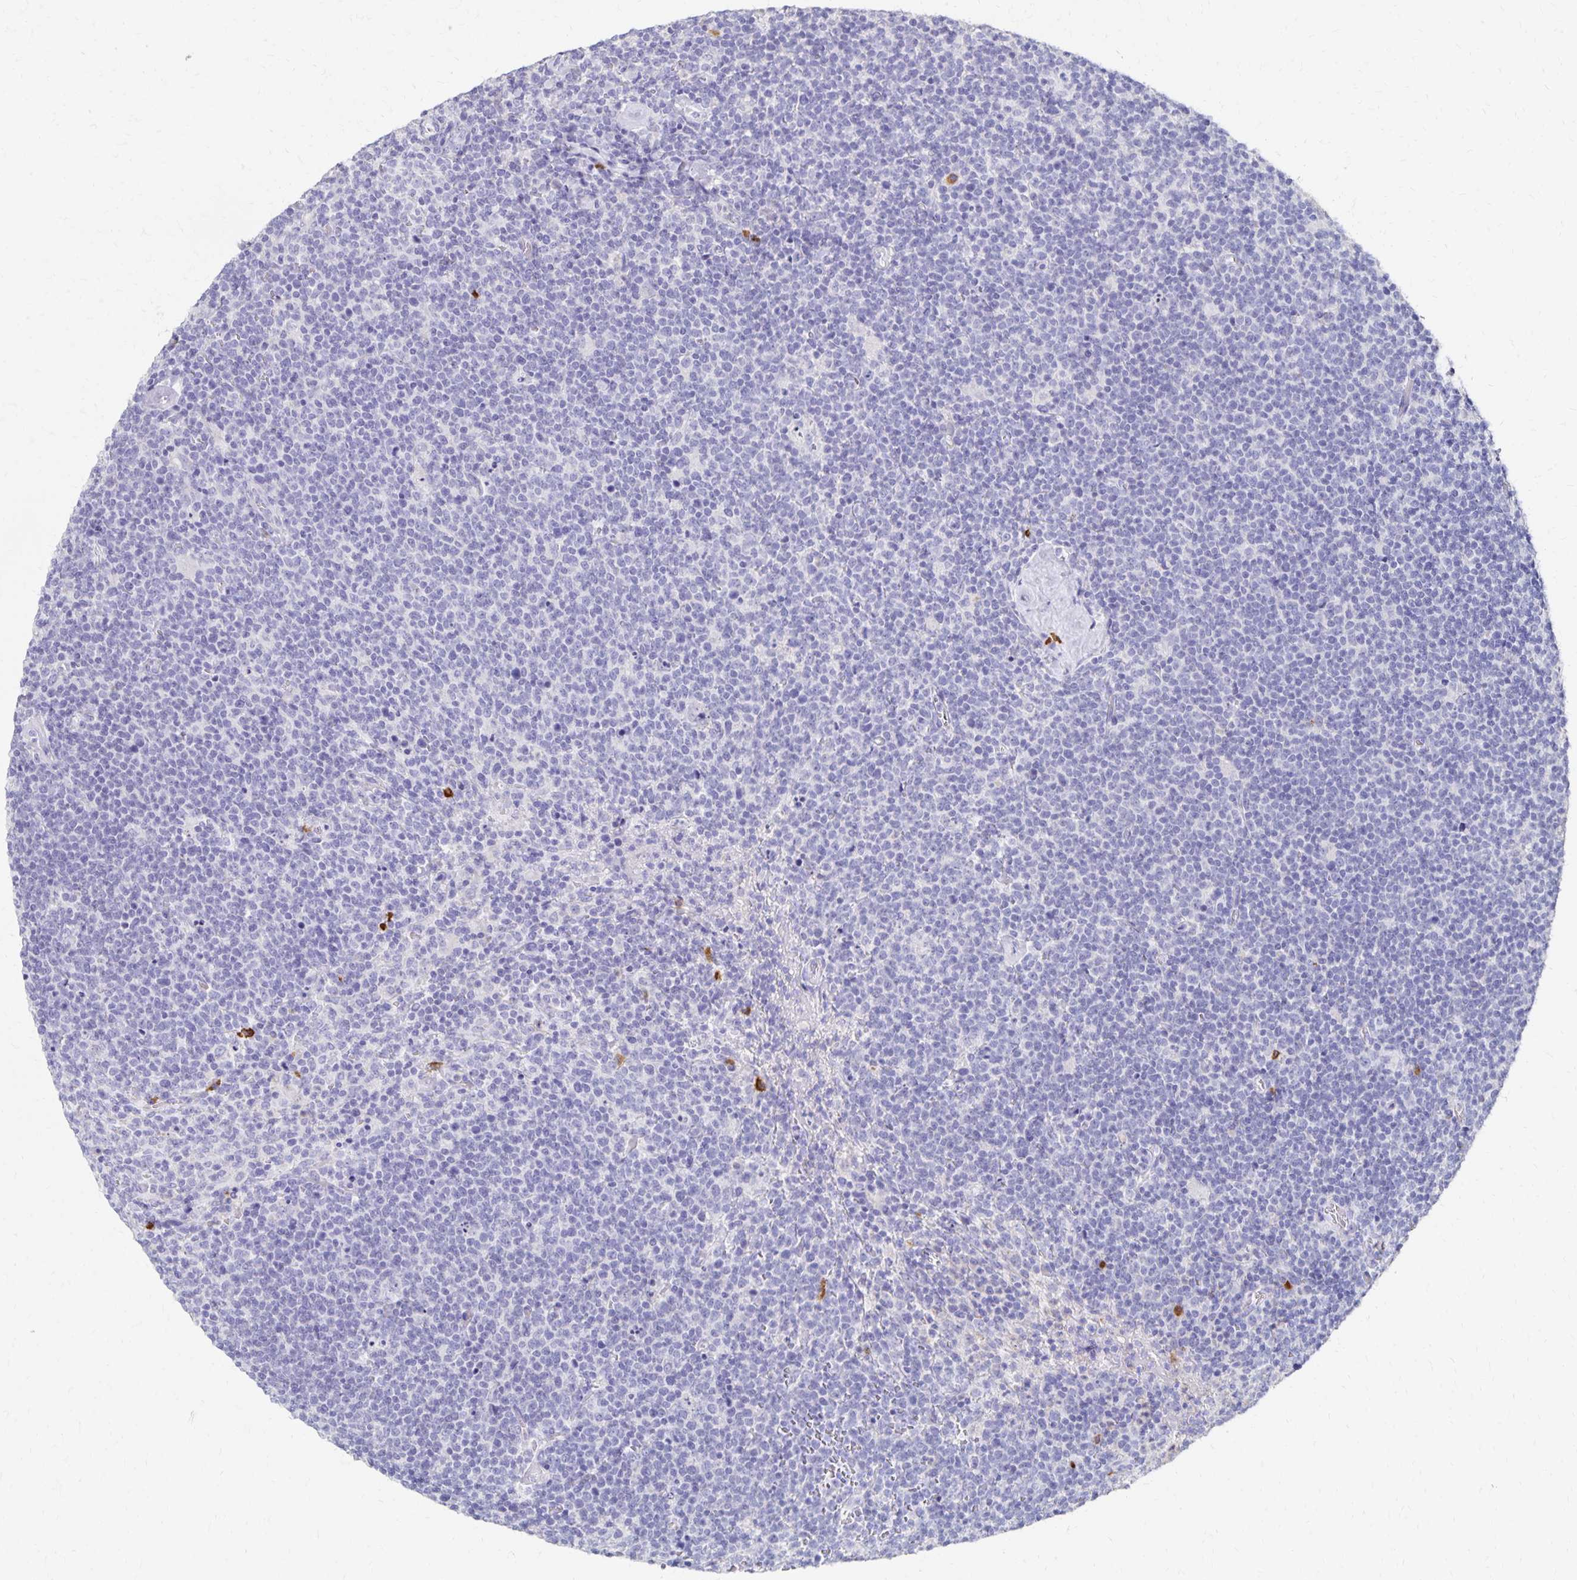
{"staining": {"intensity": "negative", "quantity": "none", "location": "none"}, "tissue": "lymphoma", "cell_type": "Tumor cells", "image_type": "cancer", "snomed": [{"axis": "morphology", "description": "Malignant lymphoma, non-Hodgkin's type, High grade"}, {"axis": "topography", "description": "Lymph node"}], "caption": "IHC of human lymphoma reveals no positivity in tumor cells.", "gene": "DYNLT4", "patient": {"sex": "male", "age": 61}}